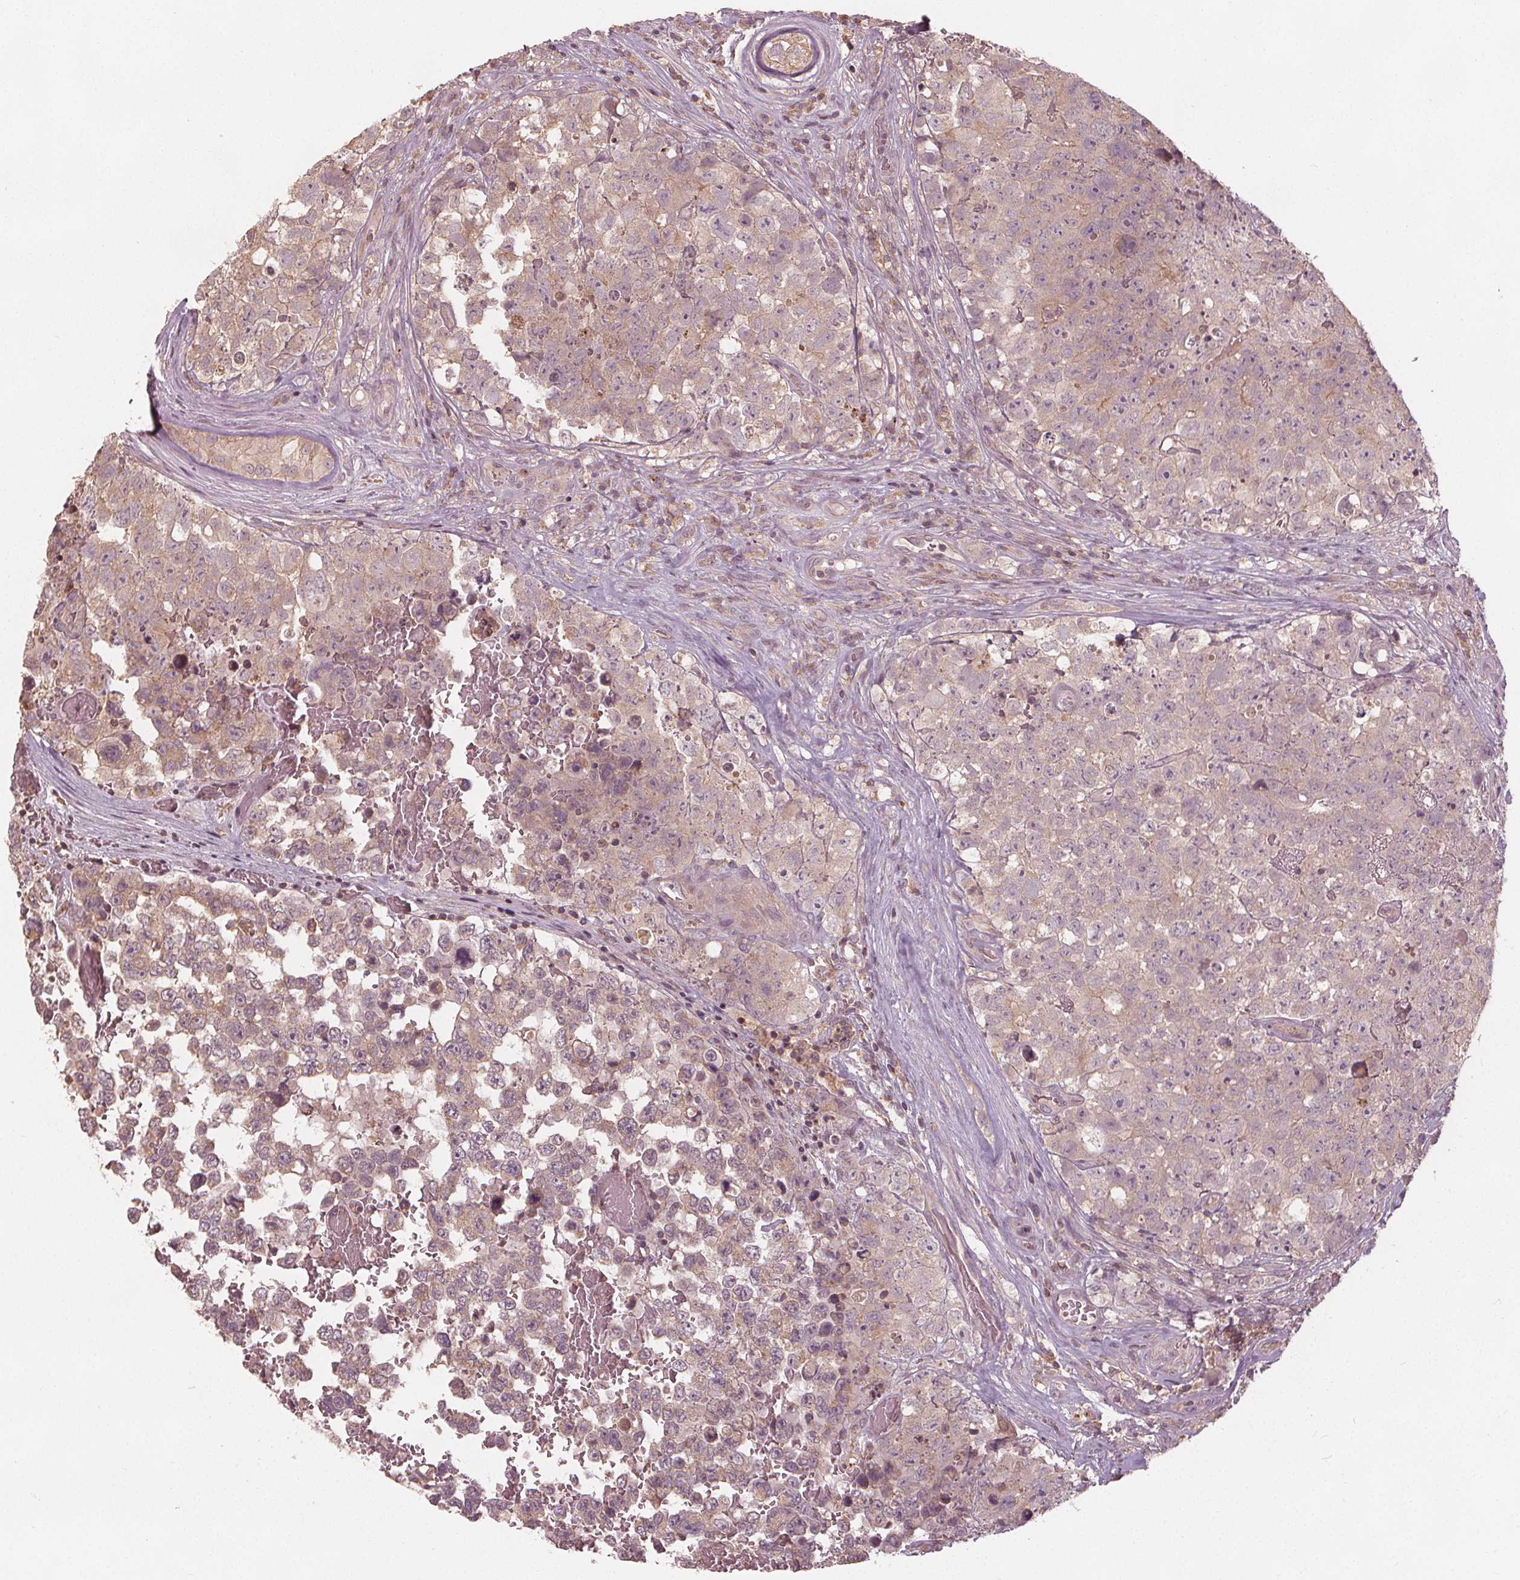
{"staining": {"intensity": "weak", "quantity": "<25%", "location": "cytoplasmic/membranous"}, "tissue": "testis cancer", "cell_type": "Tumor cells", "image_type": "cancer", "snomed": [{"axis": "morphology", "description": "Carcinoma, Embryonal, NOS"}, {"axis": "topography", "description": "Testis"}], "caption": "DAB (3,3'-diaminobenzidine) immunohistochemical staining of testis cancer (embryonal carcinoma) shows no significant positivity in tumor cells.", "gene": "GNB2", "patient": {"sex": "male", "age": 18}}